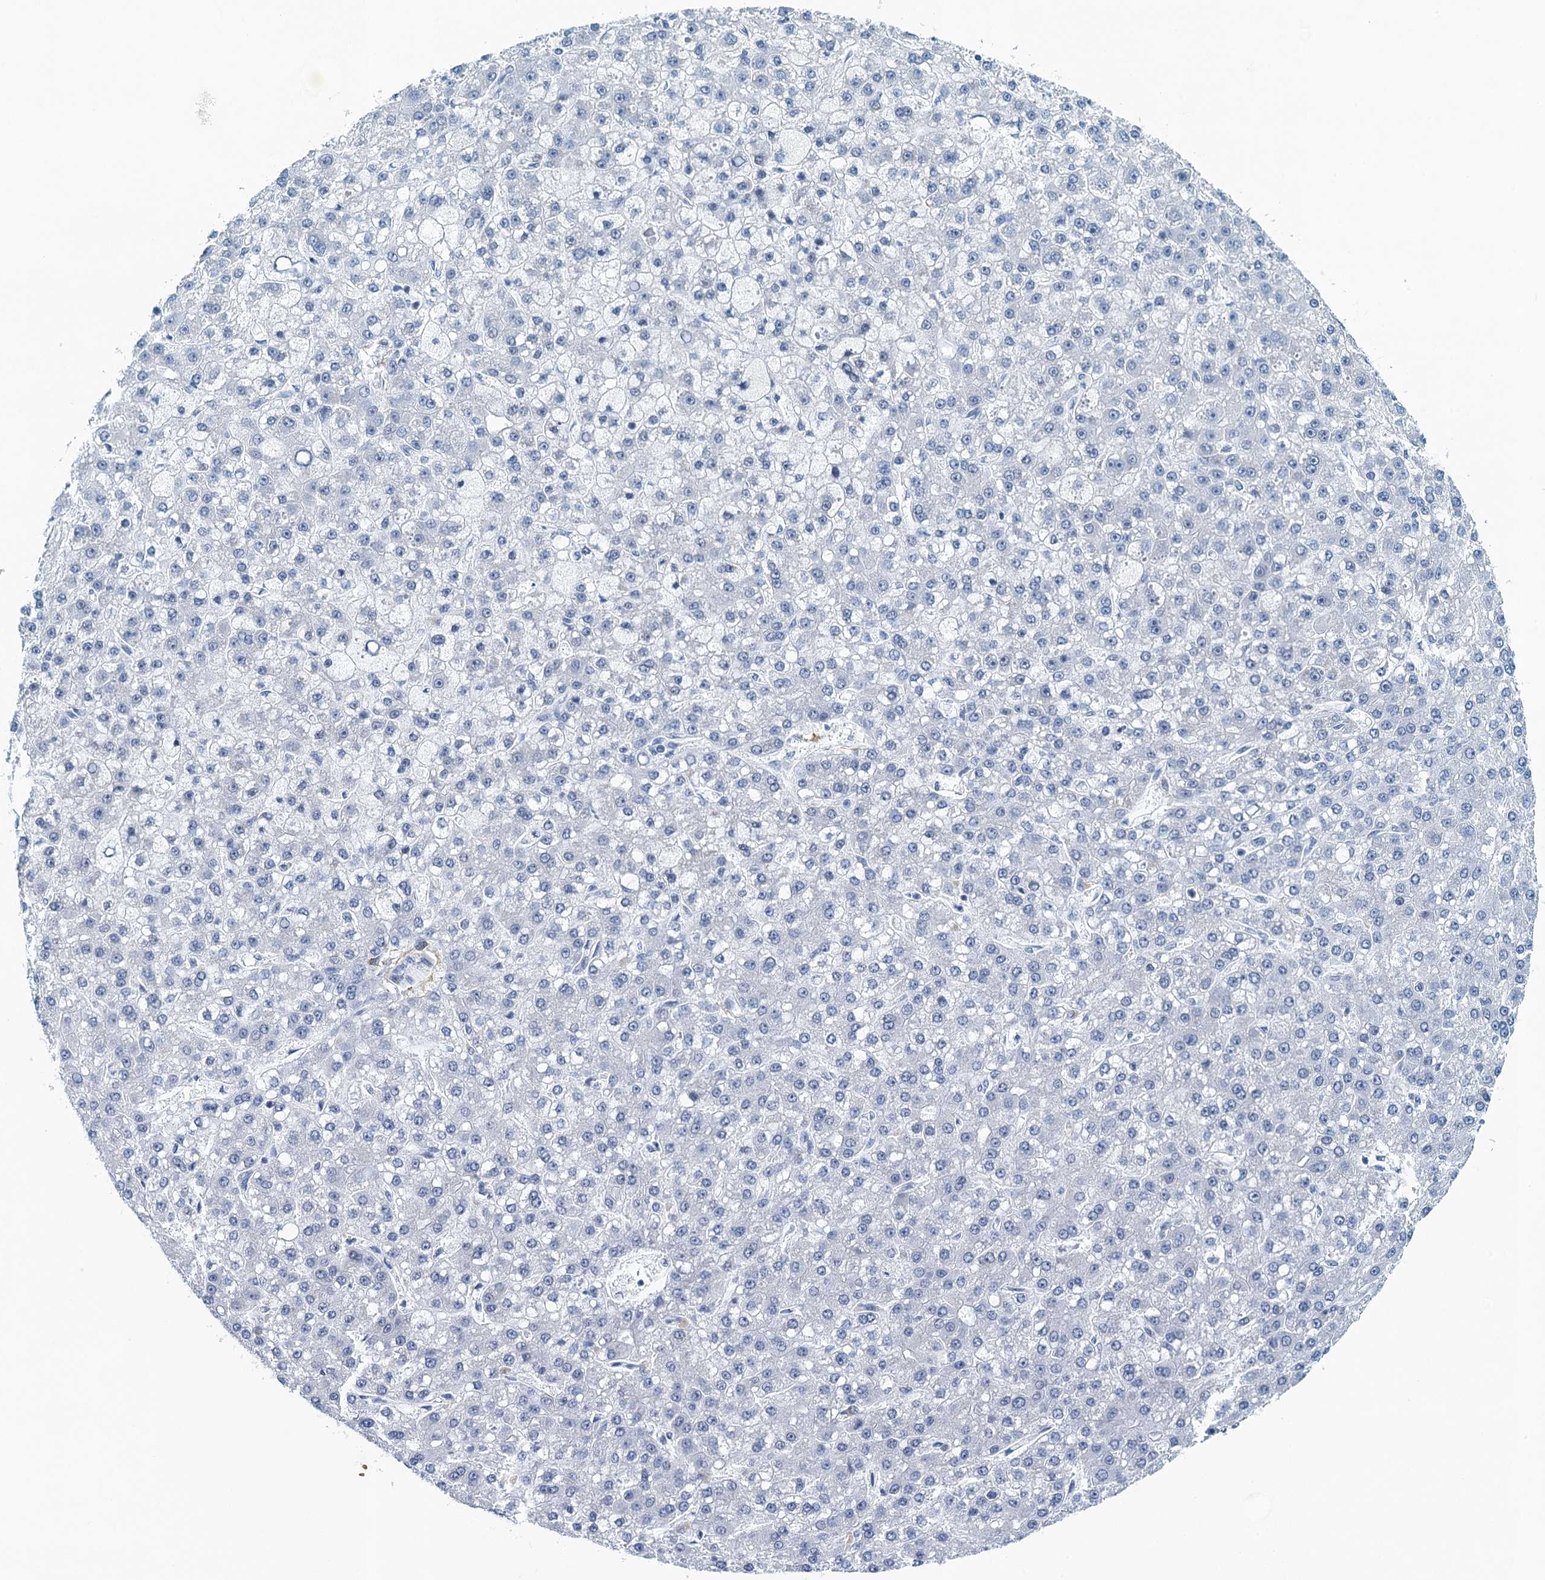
{"staining": {"intensity": "negative", "quantity": "none", "location": "none"}, "tissue": "liver cancer", "cell_type": "Tumor cells", "image_type": "cancer", "snomed": [{"axis": "morphology", "description": "Carcinoma, Hepatocellular, NOS"}, {"axis": "topography", "description": "Liver"}], "caption": "Immunohistochemistry micrograph of human hepatocellular carcinoma (liver) stained for a protein (brown), which exhibits no expression in tumor cells.", "gene": "ALG2", "patient": {"sex": "male", "age": 67}}